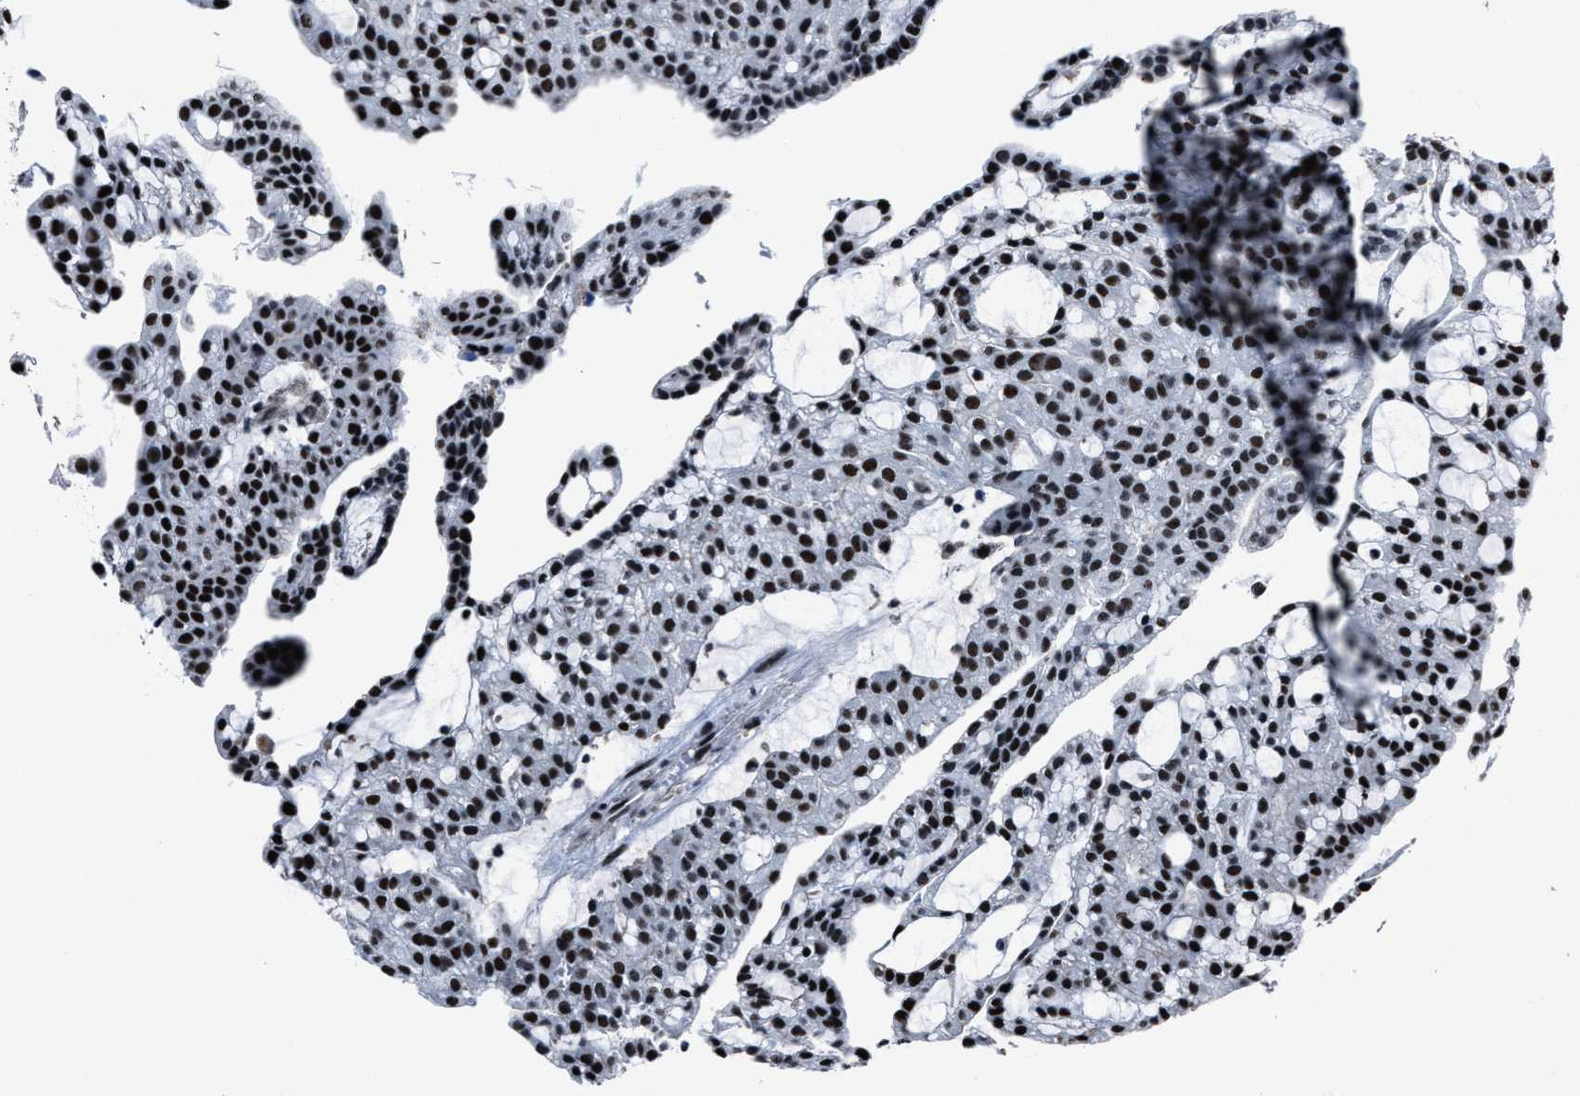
{"staining": {"intensity": "strong", "quantity": ">75%", "location": "nuclear"}, "tissue": "renal cancer", "cell_type": "Tumor cells", "image_type": "cancer", "snomed": [{"axis": "morphology", "description": "Adenocarcinoma, NOS"}, {"axis": "topography", "description": "Kidney"}], "caption": "Human renal adenocarcinoma stained with a brown dye shows strong nuclear positive positivity in approximately >75% of tumor cells.", "gene": "PPIE", "patient": {"sex": "male", "age": 63}}